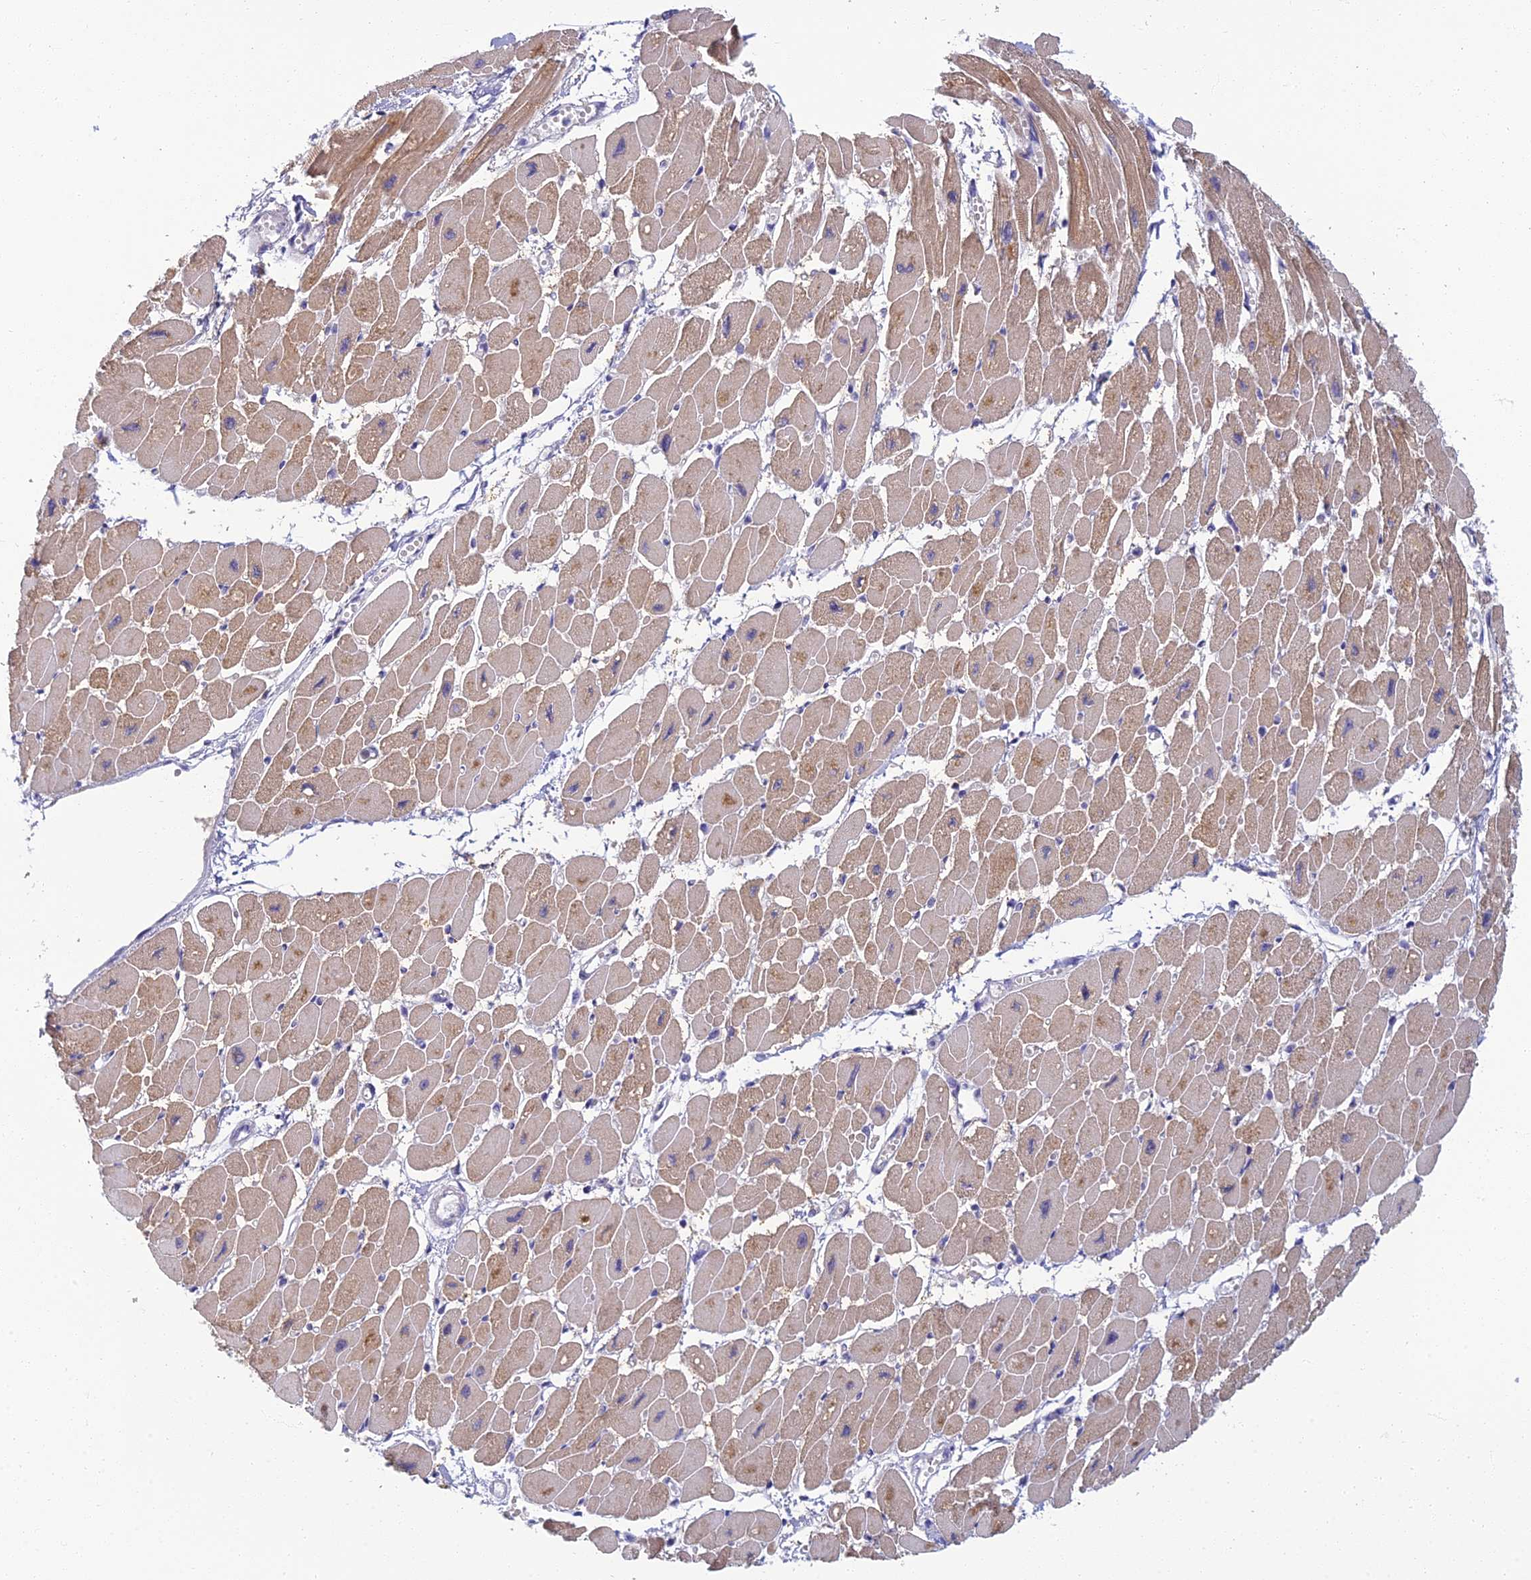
{"staining": {"intensity": "moderate", "quantity": ">75%", "location": "cytoplasmic/membranous"}, "tissue": "heart muscle", "cell_type": "Cardiomyocytes", "image_type": "normal", "snomed": [{"axis": "morphology", "description": "Normal tissue, NOS"}, {"axis": "topography", "description": "Heart"}], "caption": "Heart muscle stained with DAB (3,3'-diaminobenzidine) immunohistochemistry (IHC) shows medium levels of moderate cytoplasmic/membranous positivity in about >75% of cardiomyocytes. Immunohistochemistry stains the protein of interest in brown and the nuclei are stained blue.", "gene": "SLC25A41", "patient": {"sex": "female", "age": 54}}